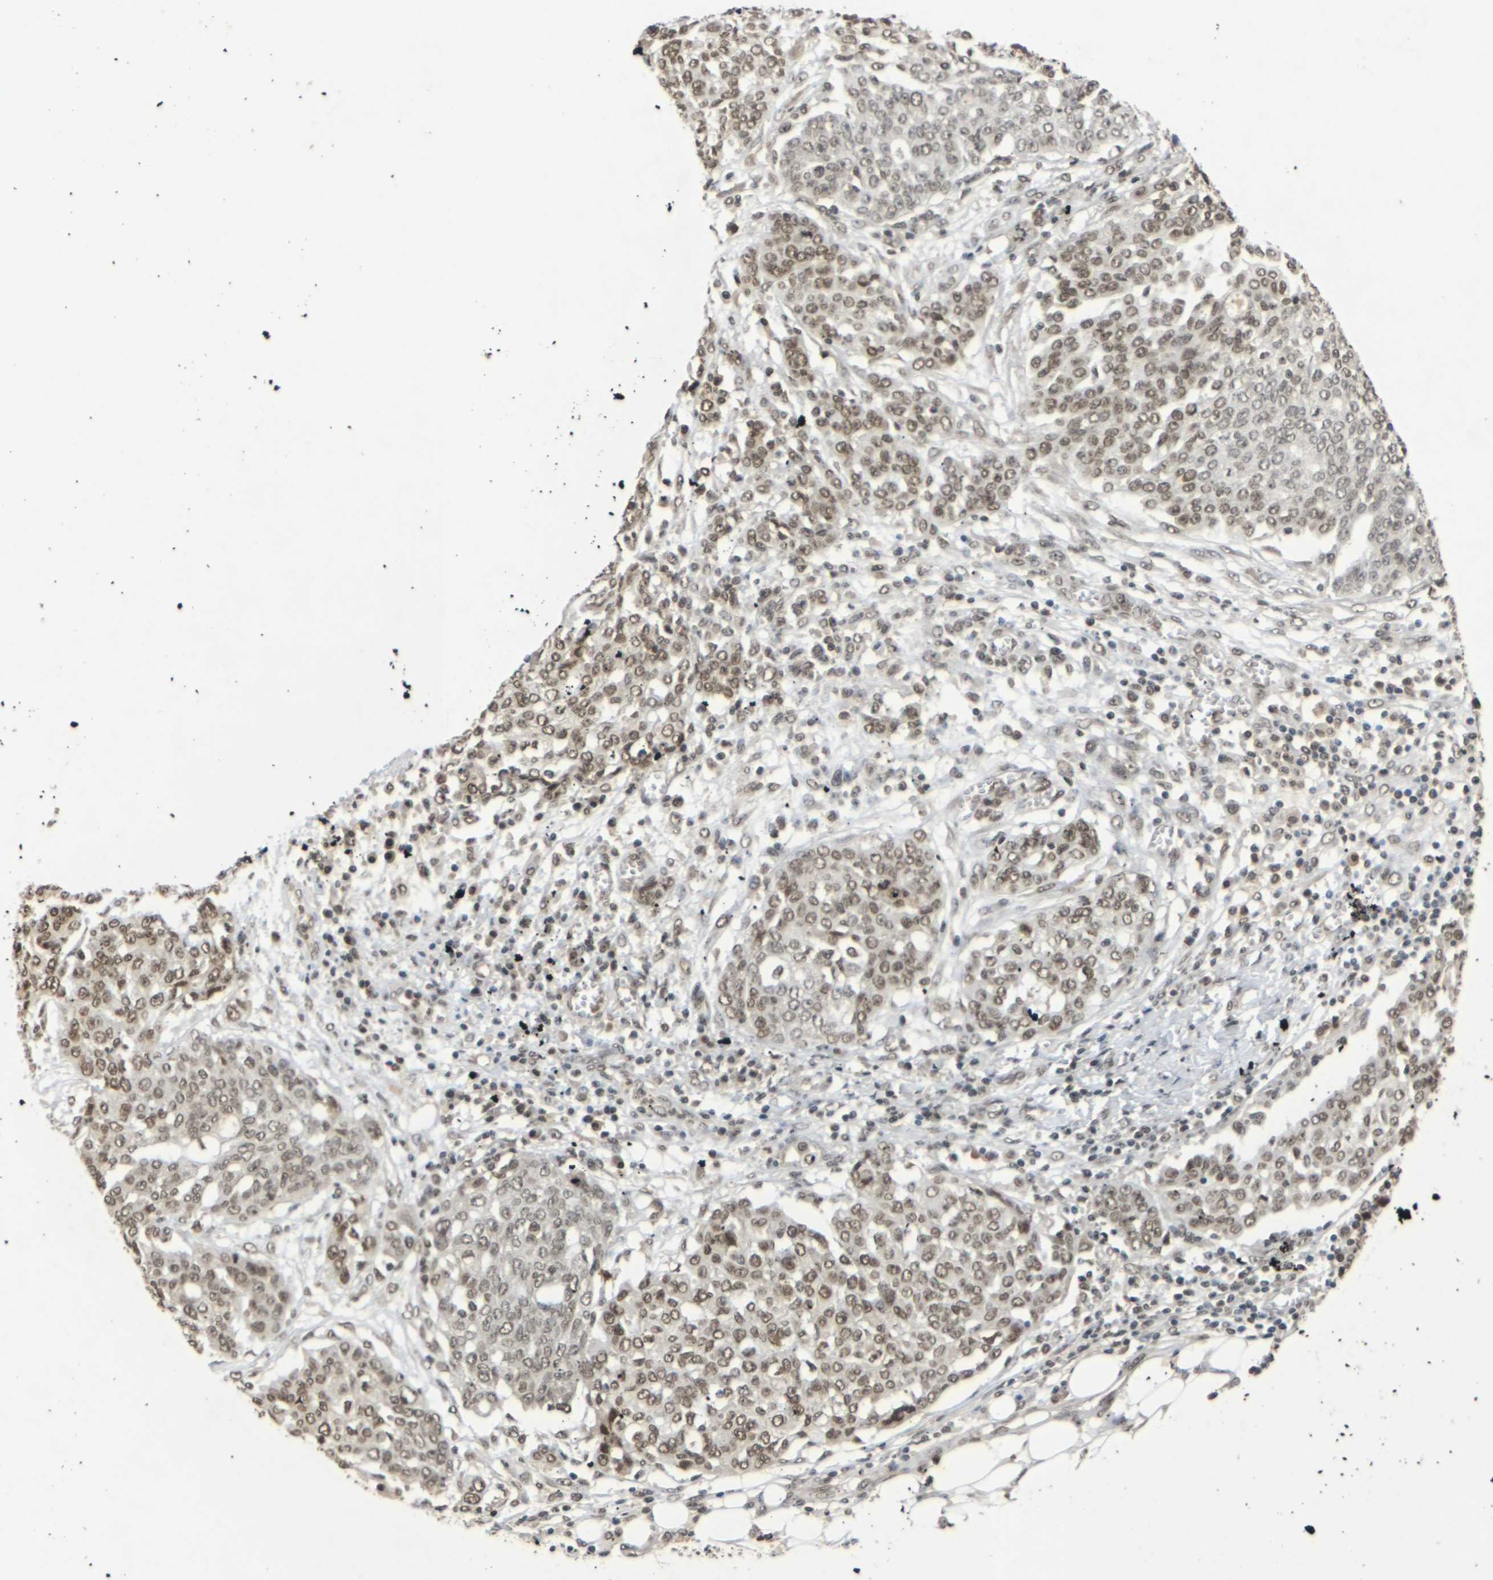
{"staining": {"intensity": "moderate", "quantity": ">75%", "location": "nuclear"}, "tissue": "ovarian cancer", "cell_type": "Tumor cells", "image_type": "cancer", "snomed": [{"axis": "morphology", "description": "Cystadenocarcinoma, serous, NOS"}, {"axis": "topography", "description": "Soft tissue"}, {"axis": "topography", "description": "Ovary"}], "caption": "Immunohistochemistry of human serous cystadenocarcinoma (ovarian) exhibits medium levels of moderate nuclear expression in approximately >75% of tumor cells. The protein of interest is shown in brown color, while the nuclei are stained blue.", "gene": "NELFA", "patient": {"sex": "female", "age": 57}}